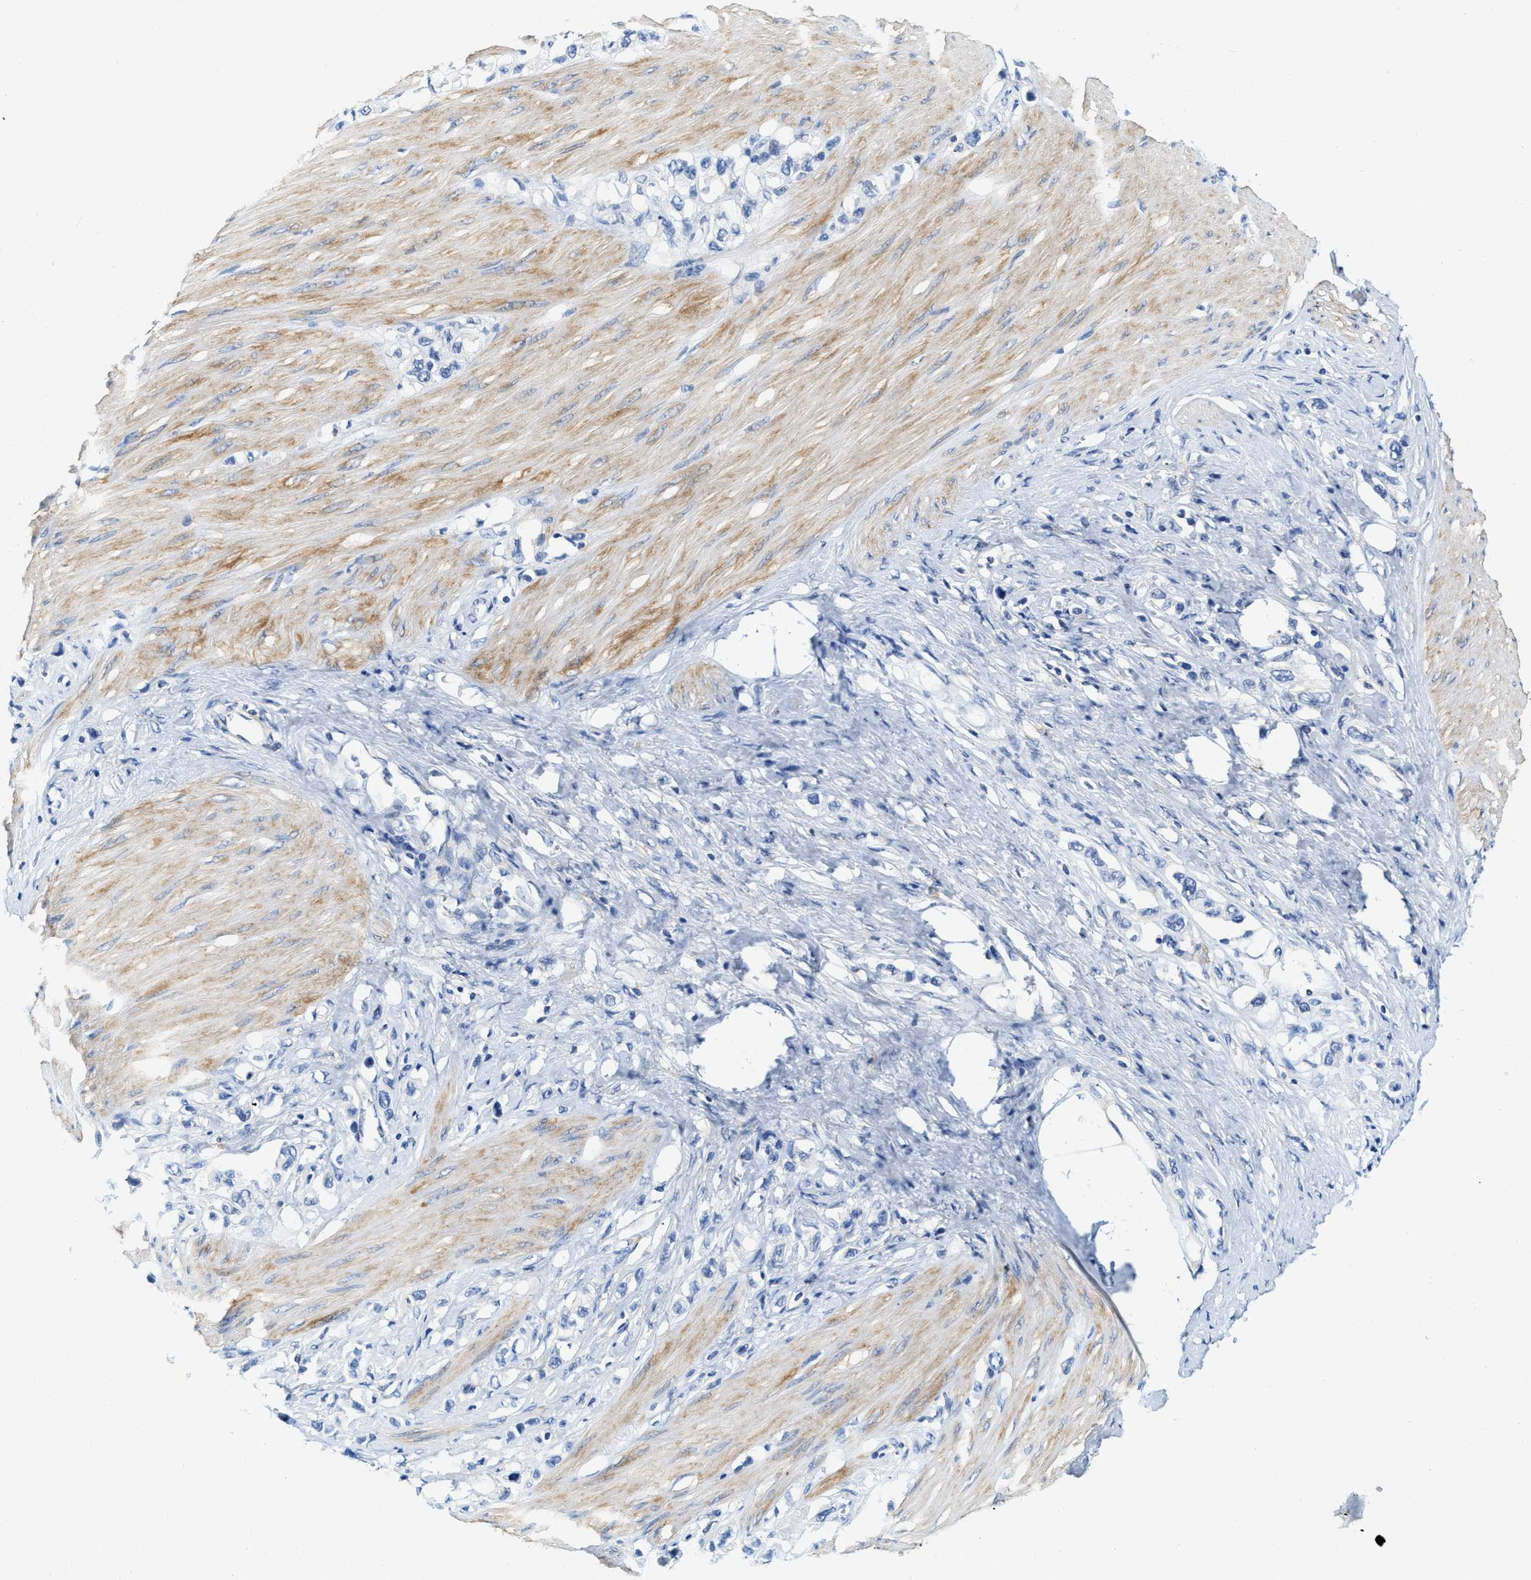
{"staining": {"intensity": "negative", "quantity": "none", "location": "none"}, "tissue": "stomach cancer", "cell_type": "Tumor cells", "image_type": "cancer", "snomed": [{"axis": "morphology", "description": "Adenocarcinoma, NOS"}, {"axis": "topography", "description": "Stomach"}], "caption": "DAB immunohistochemical staining of stomach cancer reveals no significant expression in tumor cells. (DAB (3,3'-diaminobenzidine) immunohistochemistry visualized using brightfield microscopy, high magnification).", "gene": "EIF2AK2", "patient": {"sex": "female", "age": 65}}